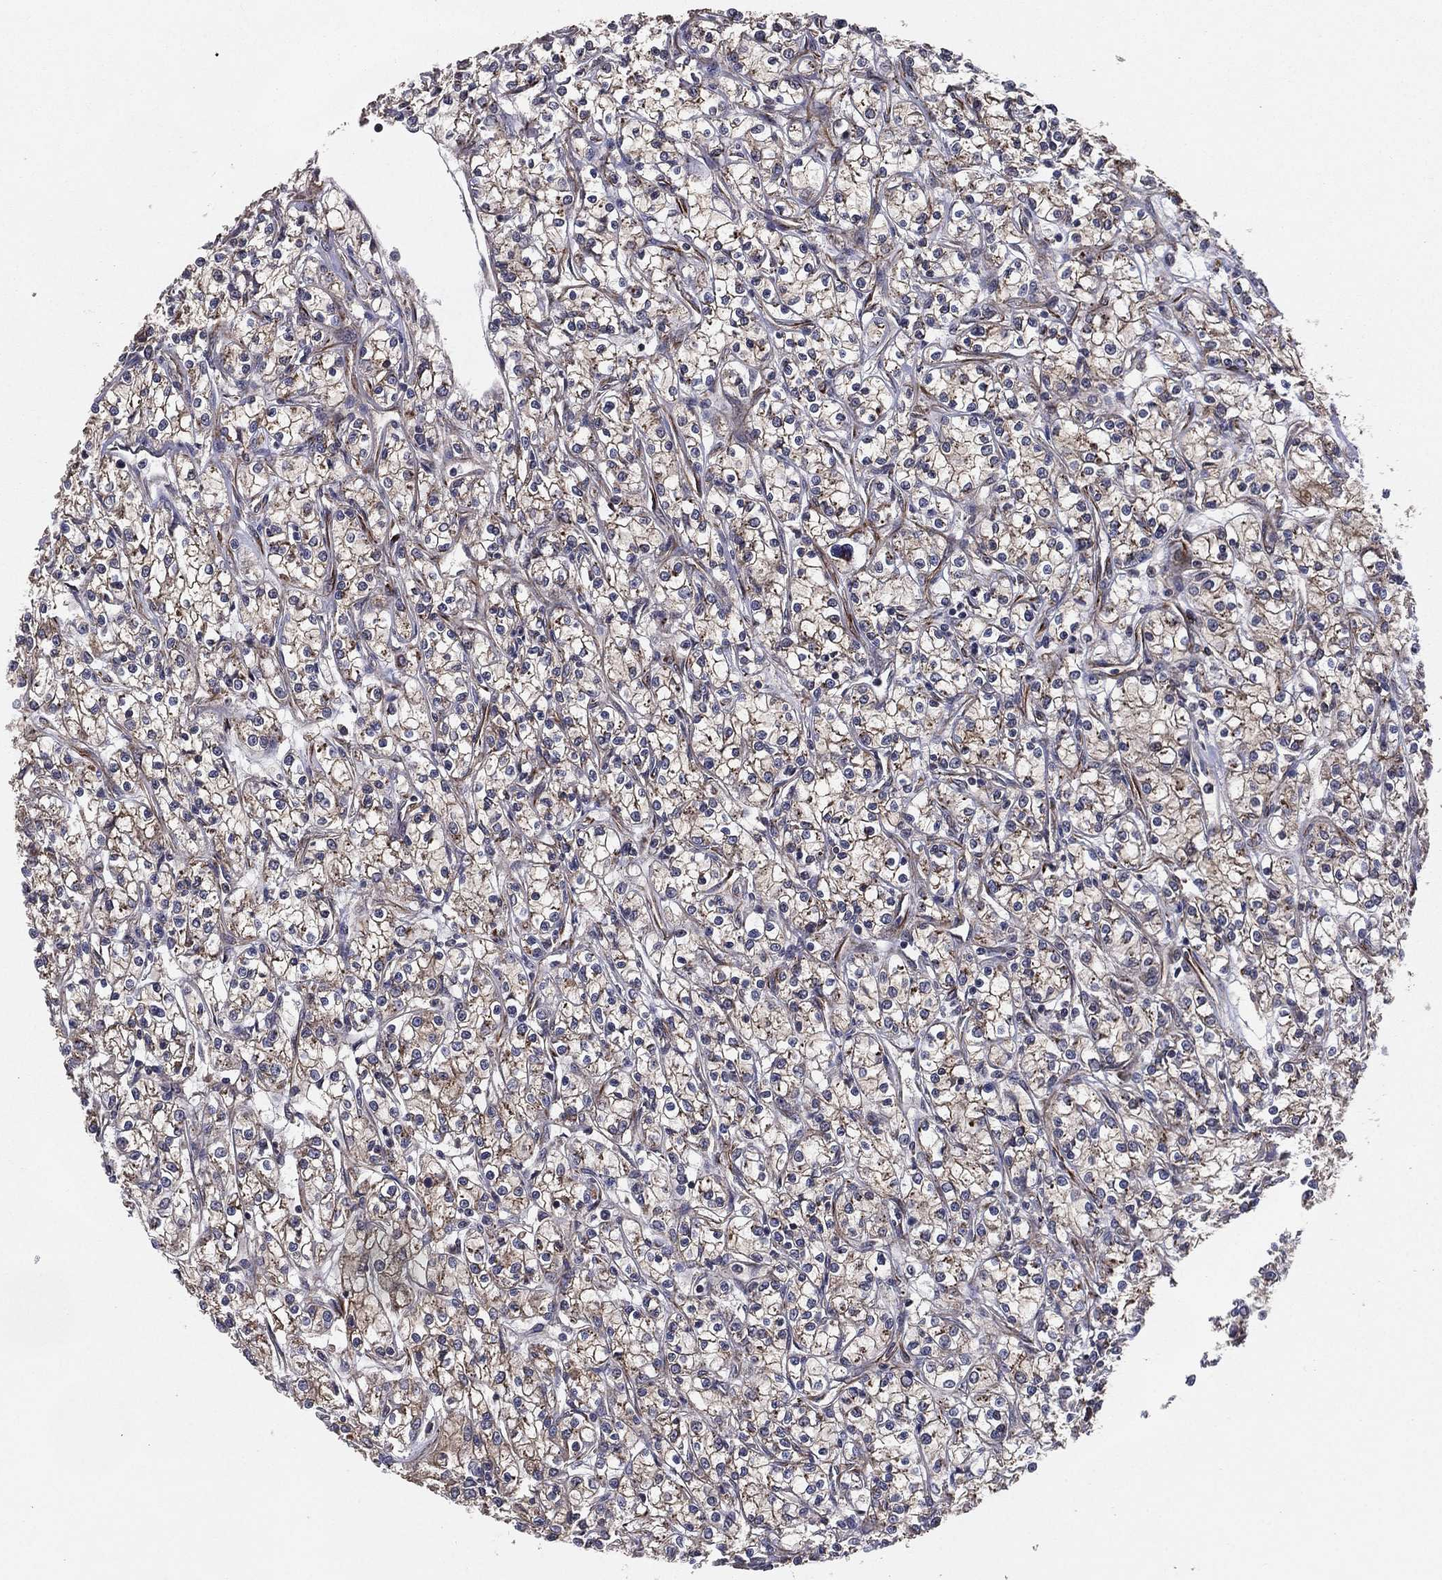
{"staining": {"intensity": "moderate", "quantity": "<25%", "location": "cytoplasmic/membranous"}, "tissue": "renal cancer", "cell_type": "Tumor cells", "image_type": "cancer", "snomed": [{"axis": "morphology", "description": "Adenocarcinoma, NOS"}, {"axis": "topography", "description": "Kidney"}], "caption": "An image of renal cancer (adenocarcinoma) stained for a protein demonstrates moderate cytoplasmic/membranous brown staining in tumor cells.", "gene": "CERT1", "patient": {"sex": "female", "age": 59}}